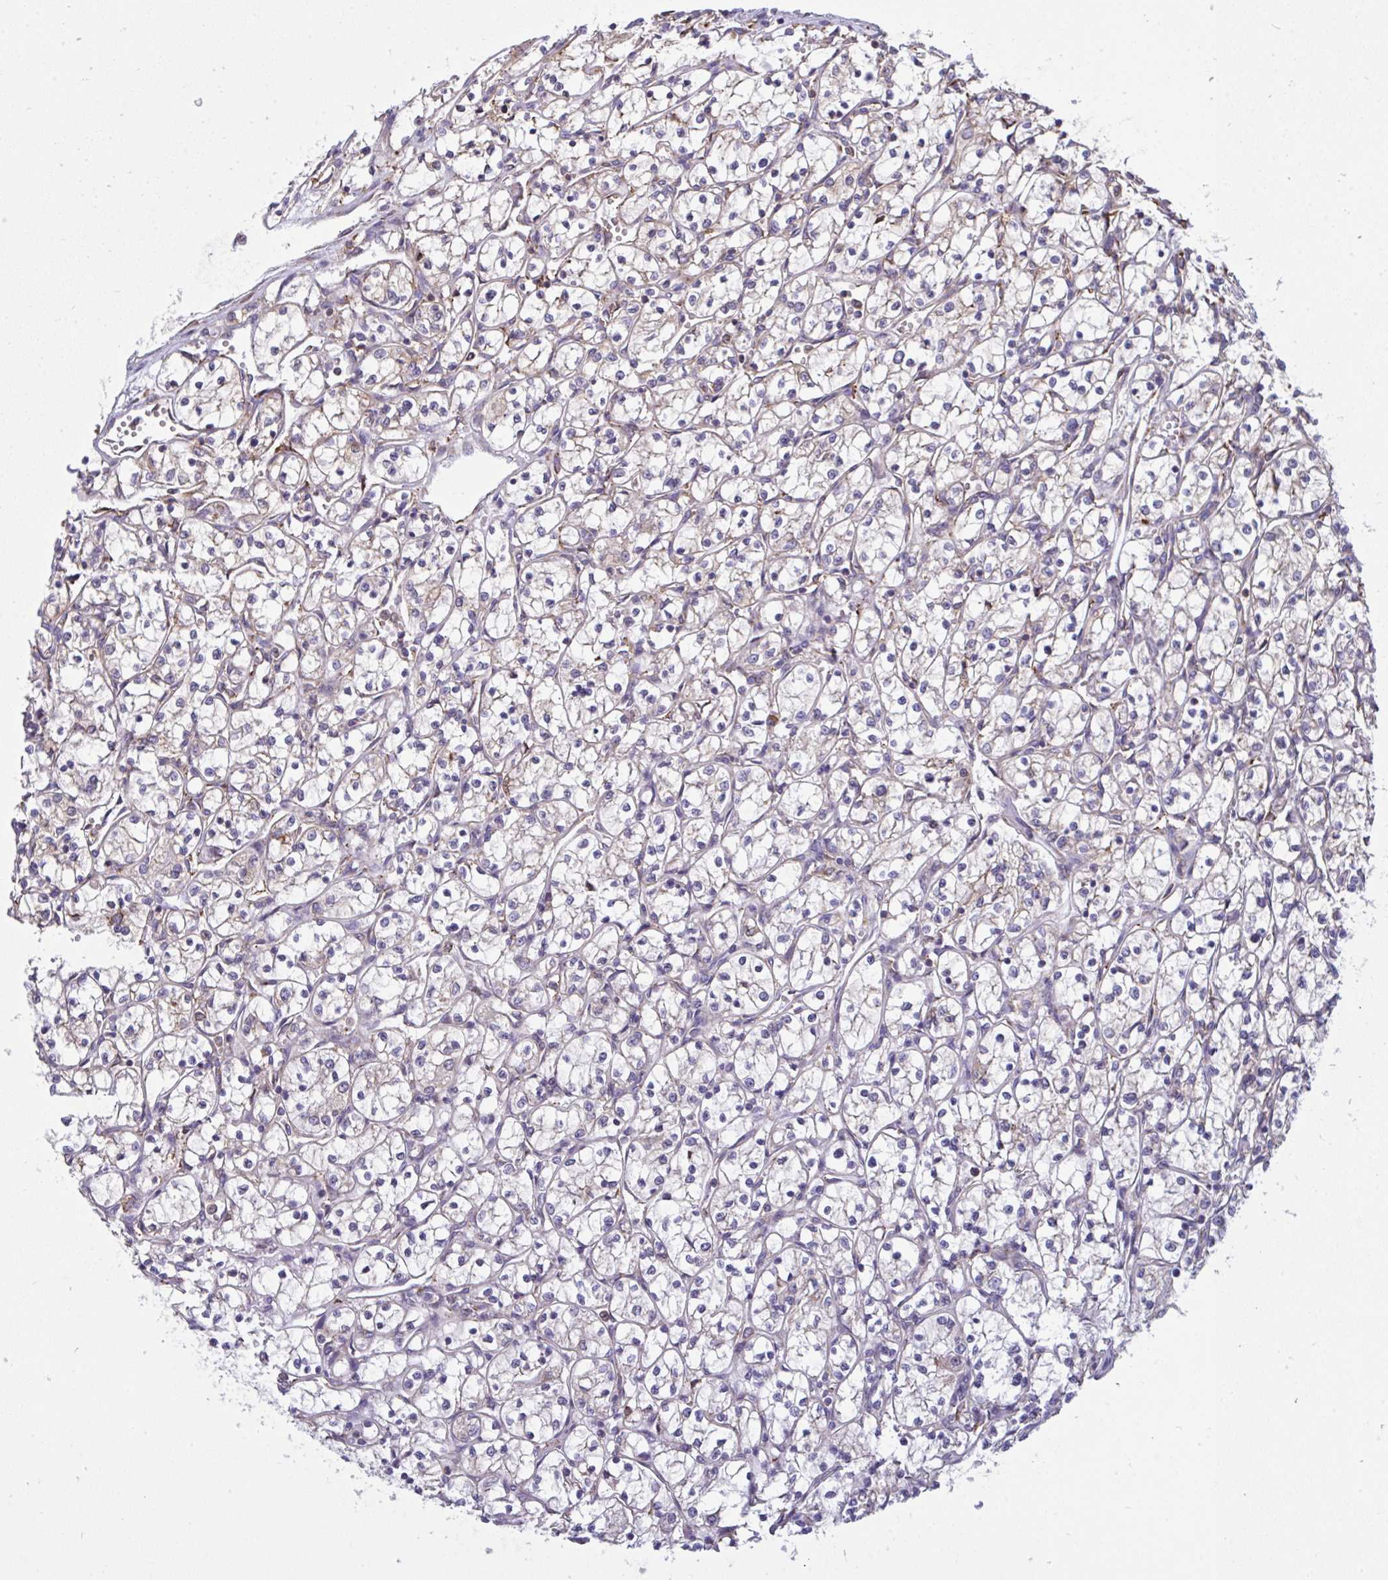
{"staining": {"intensity": "negative", "quantity": "none", "location": "none"}, "tissue": "renal cancer", "cell_type": "Tumor cells", "image_type": "cancer", "snomed": [{"axis": "morphology", "description": "Adenocarcinoma, NOS"}, {"axis": "topography", "description": "Kidney"}], "caption": "Tumor cells are negative for brown protein staining in renal cancer (adenocarcinoma).", "gene": "MYMK", "patient": {"sex": "female", "age": 69}}